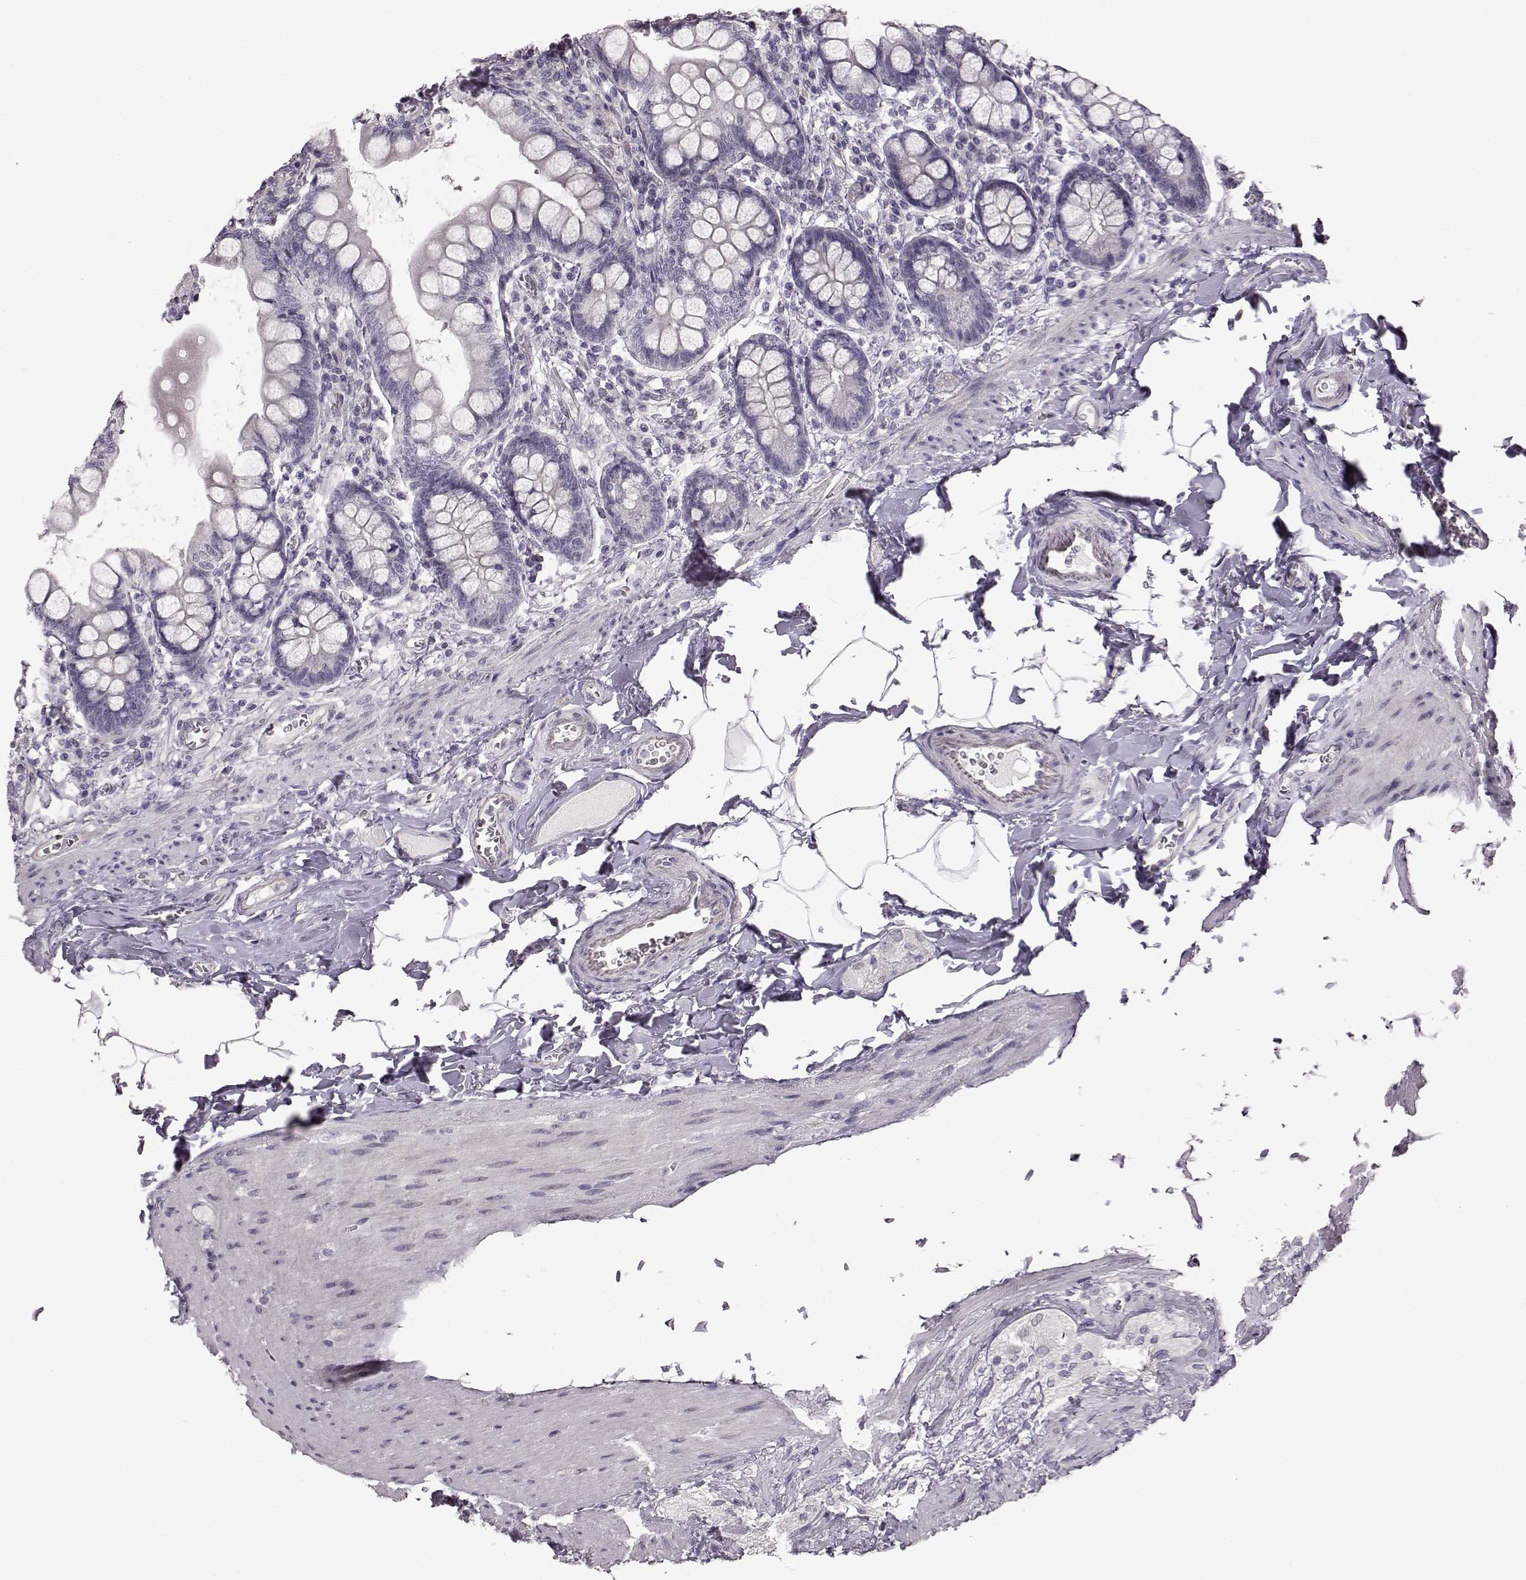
{"staining": {"intensity": "negative", "quantity": "none", "location": "none"}, "tissue": "small intestine", "cell_type": "Glandular cells", "image_type": "normal", "snomed": [{"axis": "morphology", "description": "Normal tissue, NOS"}, {"axis": "topography", "description": "Small intestine"}], "caption": "There is no significant staining in glandular cells of small intestine.", "gene": "TCHHL1", "patient": {"sex": "female", "age": 56}}